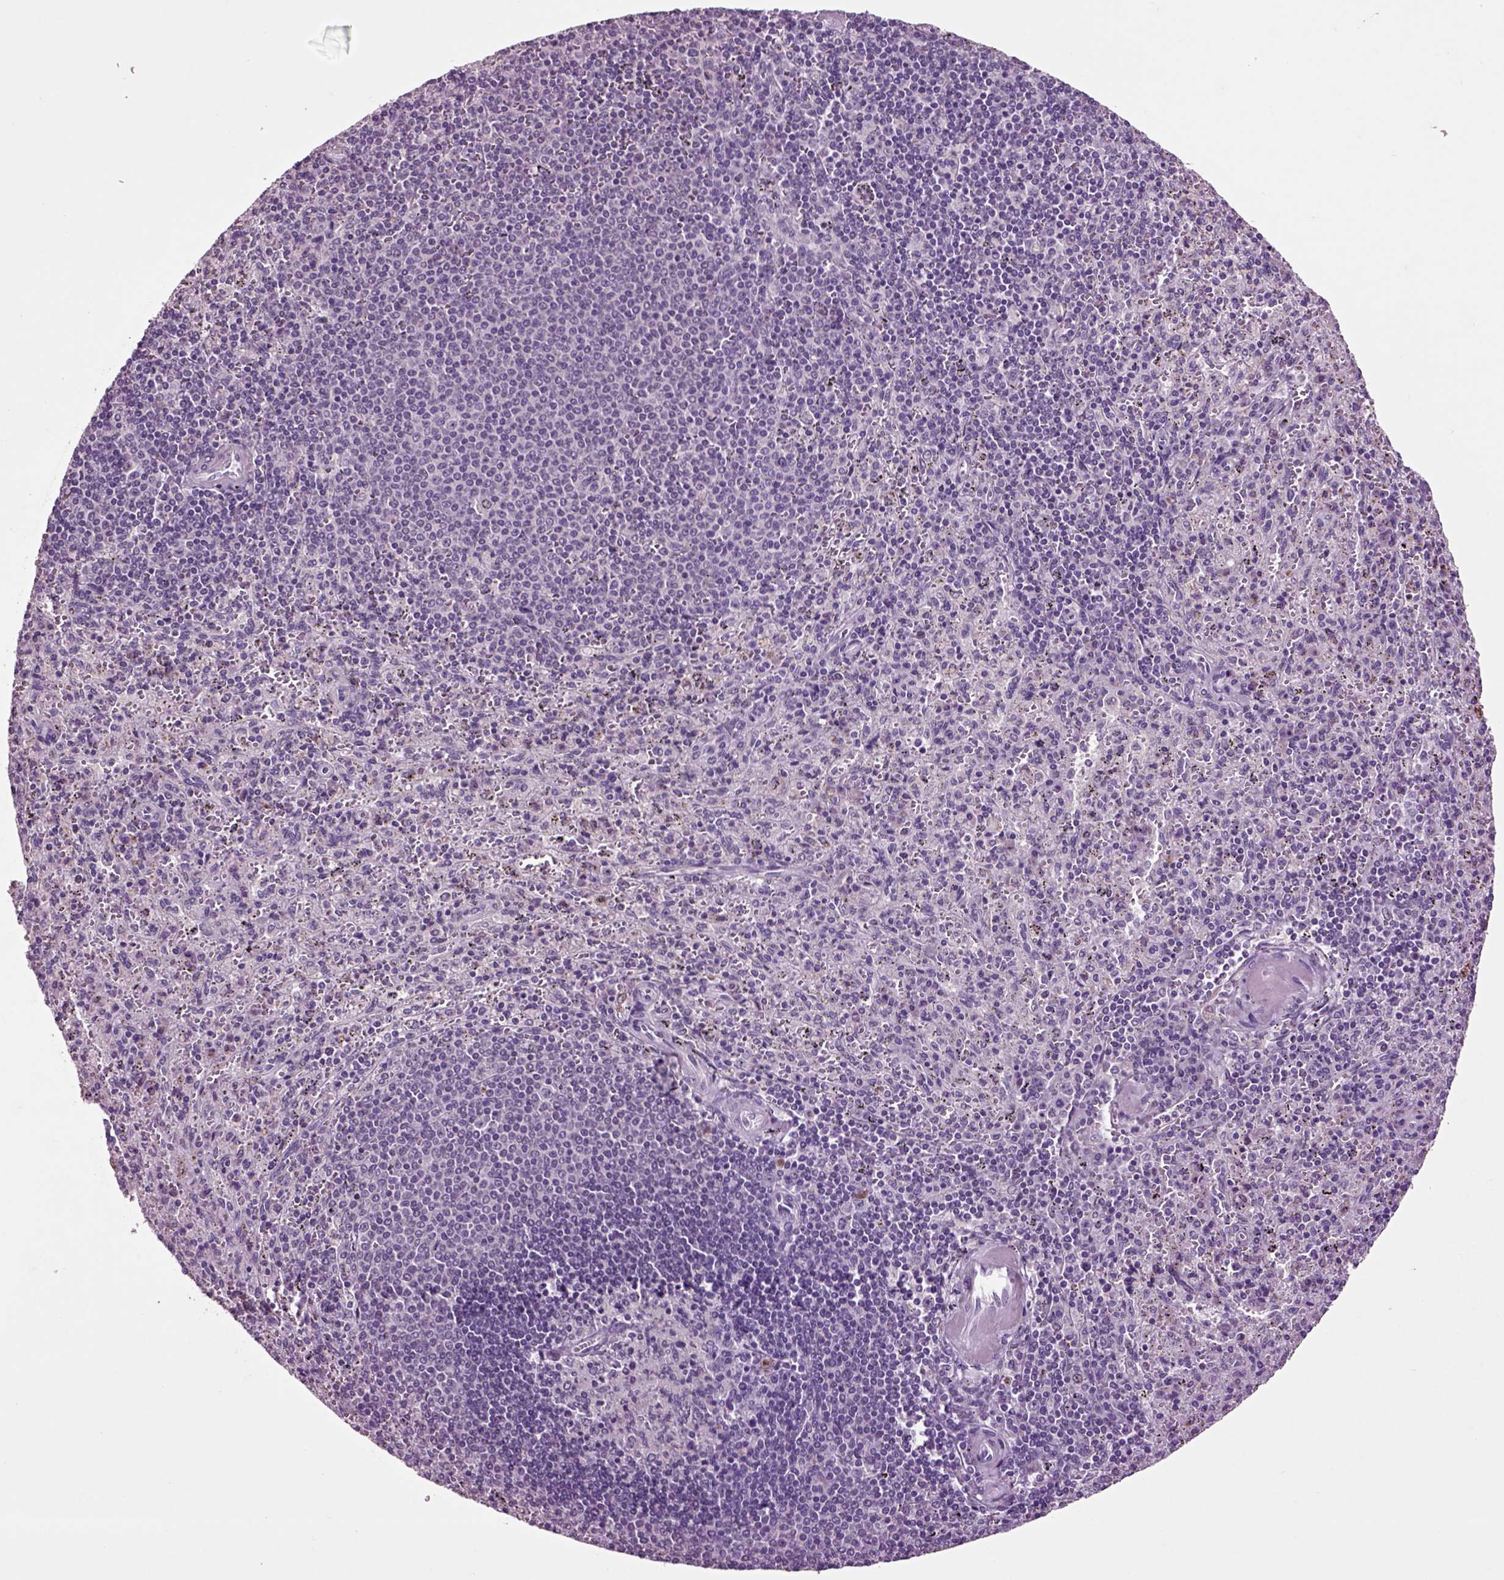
{"staining": {"intensity": "negative", "quantity": "none", "location": "none"}, "tissue": "spleen", "cell_type": "Cells in red pulp", "image_type": "normal", "snomed": [{"axis": "morphology", "description": "Normal tissue, NOS"}, {"axis": "topography", "description": "Spleen"}], "caption": "This is a image of IHC staining of normal spleen, which shows no staining in cells in red pulp.", "gene": "CRHR1", "patient": {"sex": "male", "age": 57}}